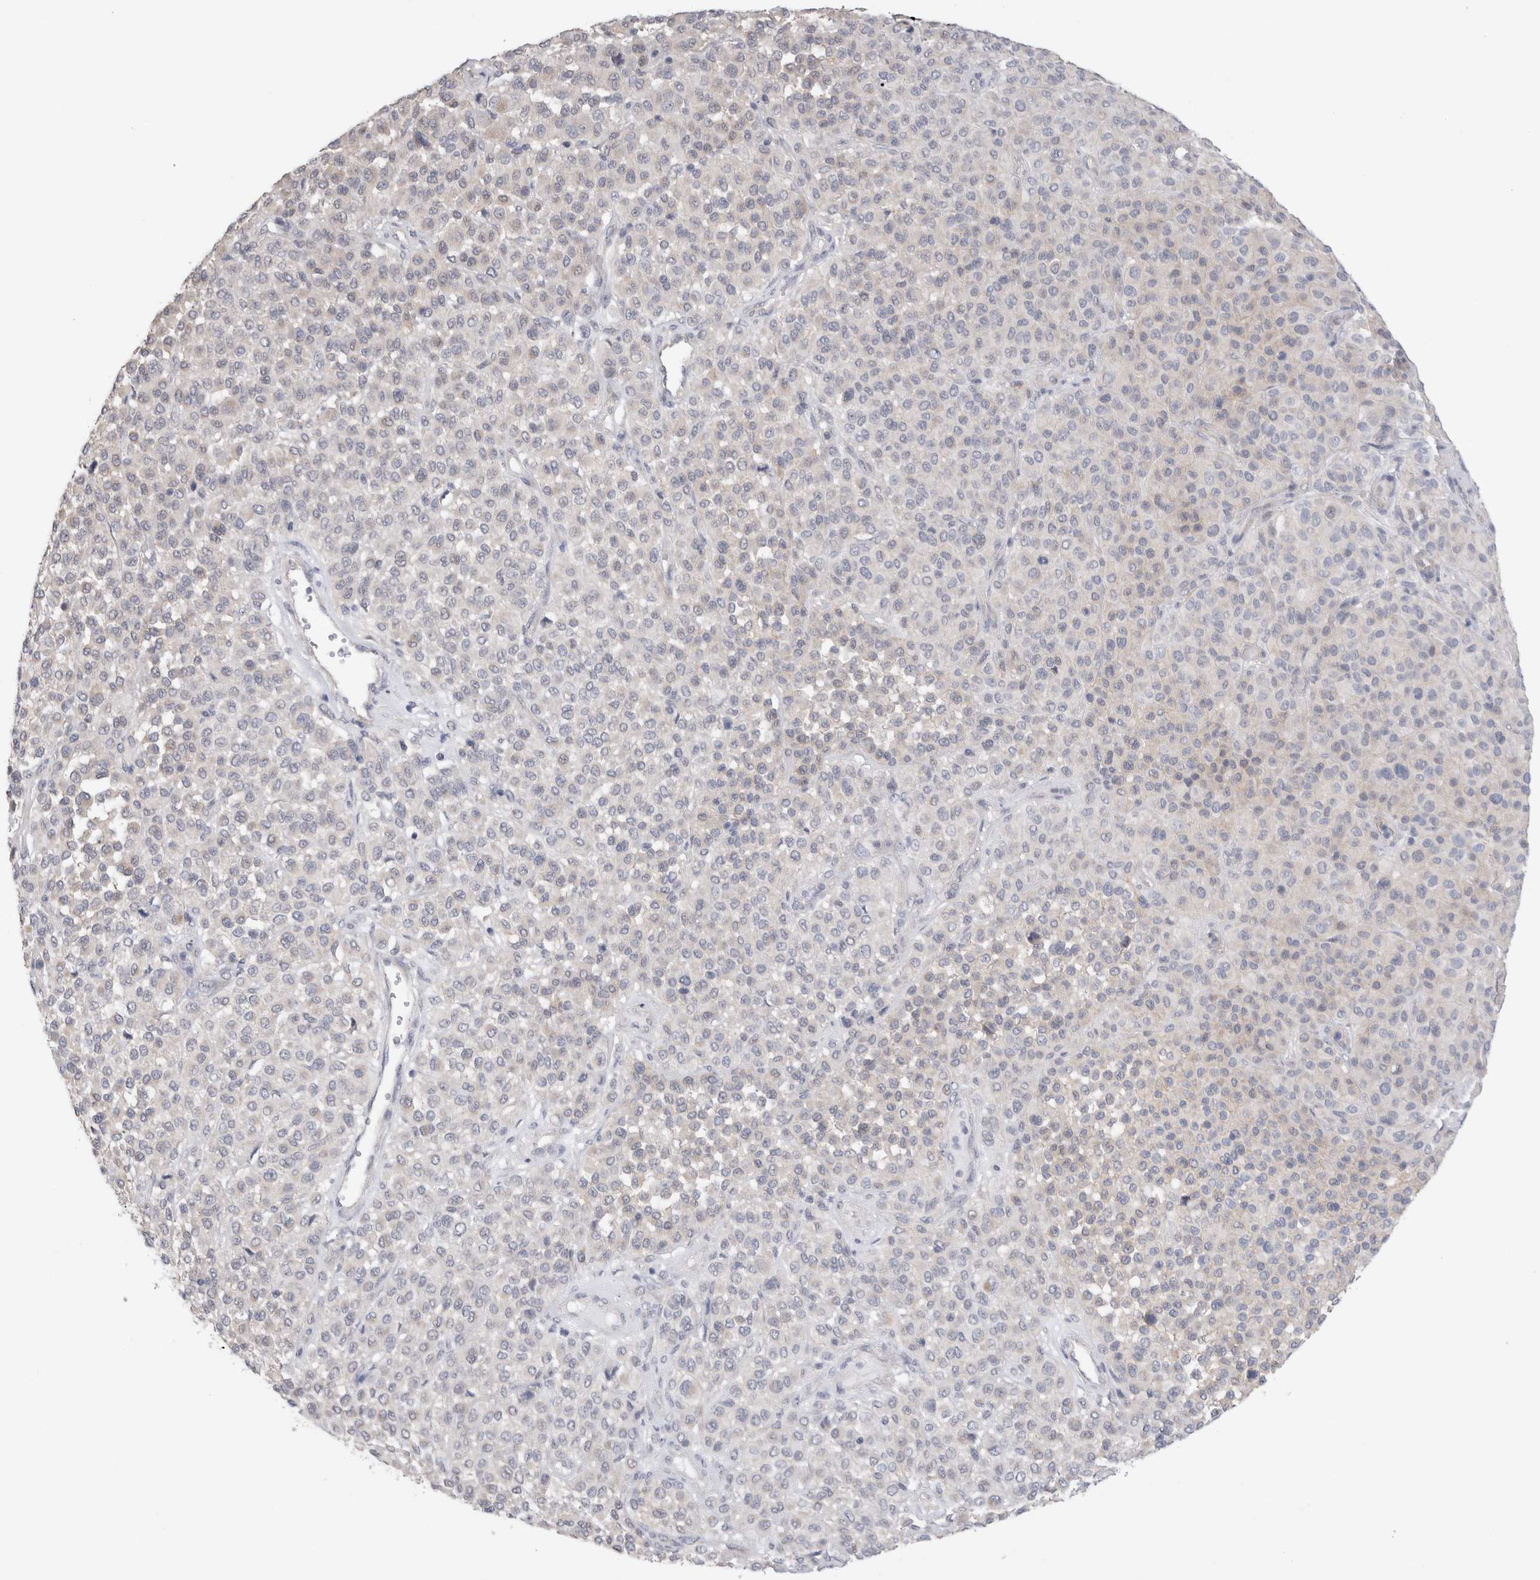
{"staining": {"intensity": "negative", "quantity": "none", "location": "none"}, "tissue": "melanoma", "cell_type": "Tumor cells", "image_type": "cancer", "snomed": [{"axis": "morphology", "description": "Malignant melanoma, Metastatic site"}, {"axis": "topography", "description": "Pancreas"}], "caption": "Immunohistochemistry histopathology image of neoplastic tissue: human malignant melanoma (metastatic site) stained with DAB (3,3'-diaminobenzidine) shows no significant protein positivity in tumor cells.", "gene": "DMD", "patient": {"sex": "female", "age": 30}}